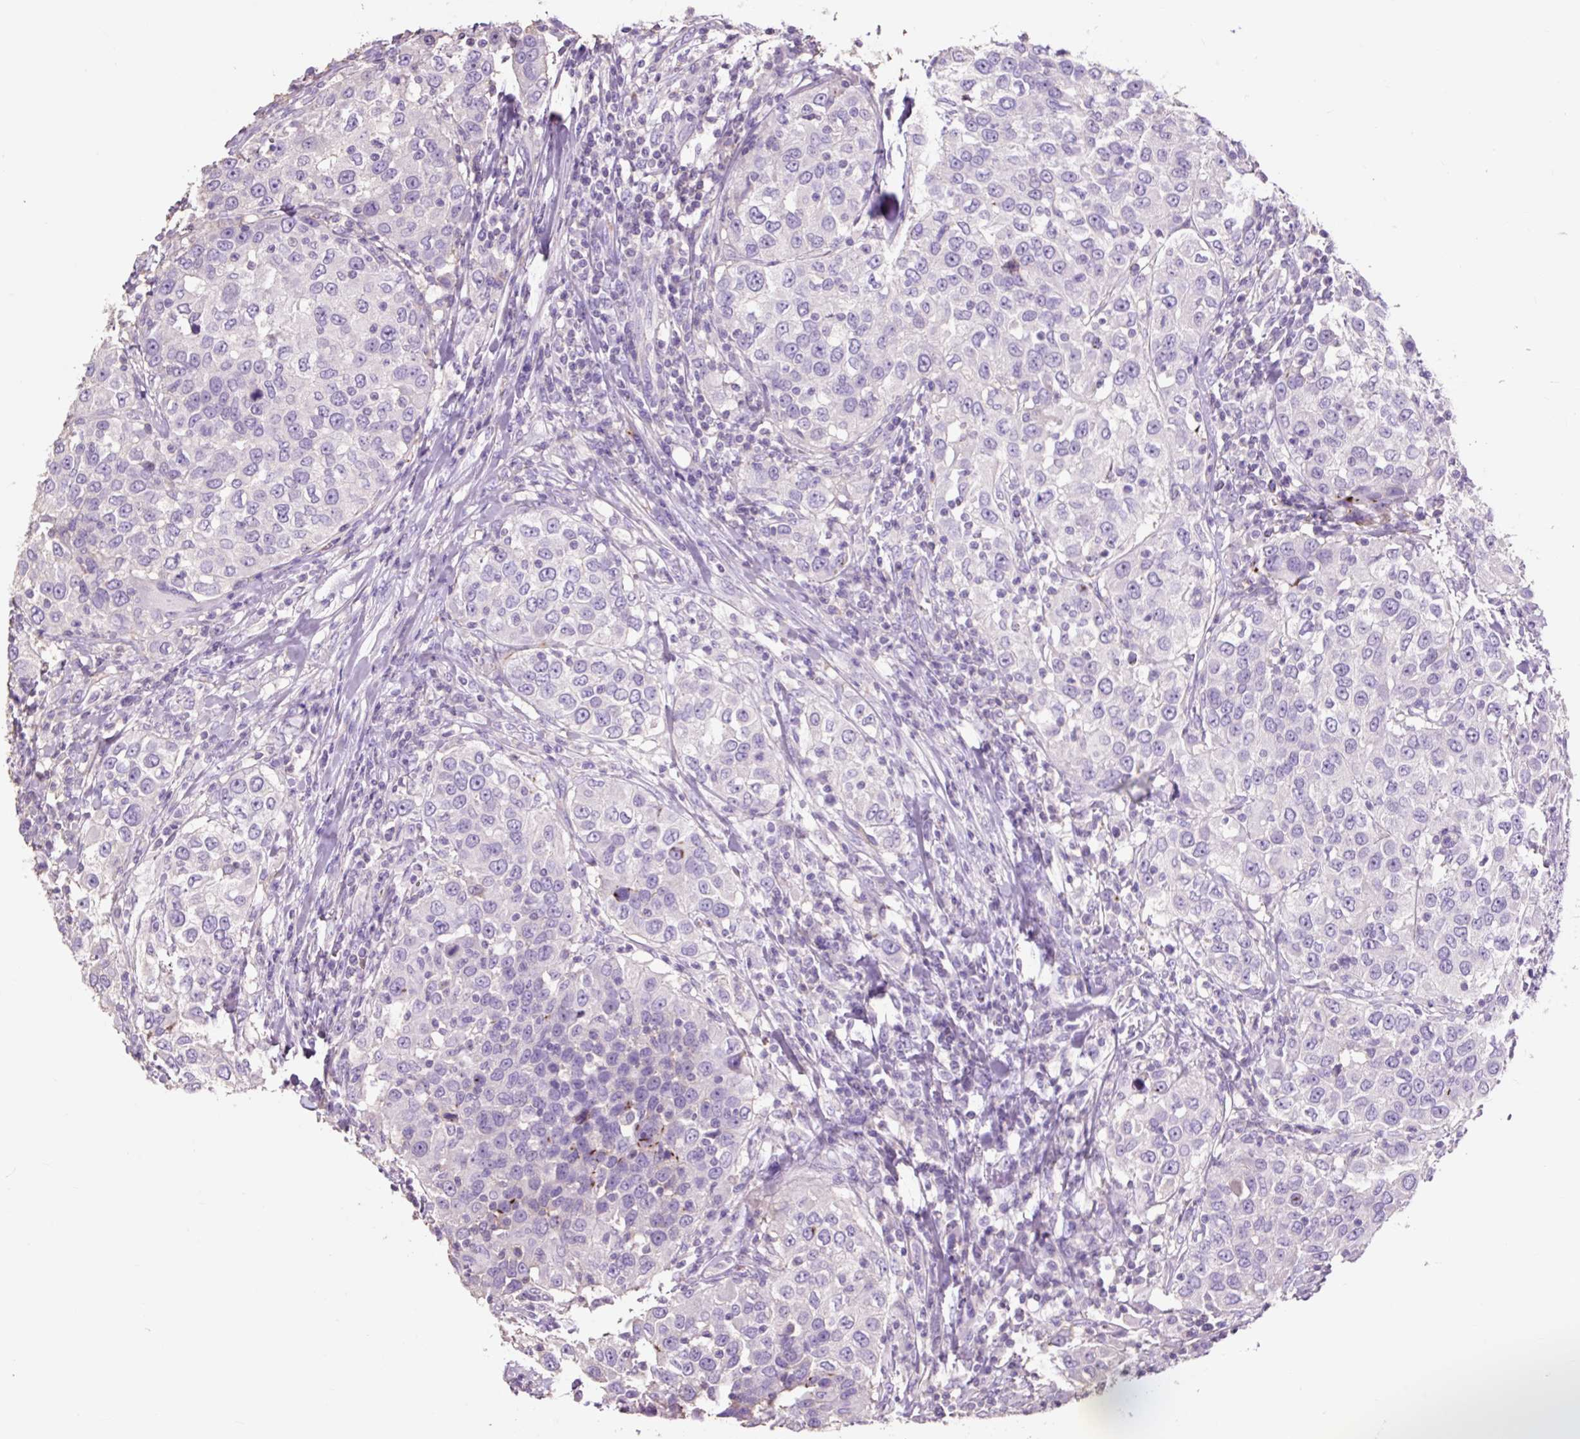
{"staining": {"intensity": "negative", "quantity": "none", "location": "none"}, "tissue": "urothelial cancer", "cell_type": "Tumor cells", "image_type": "cancer", "snomed": [{"axis": "morphology", "description": "Urothelial carcinoma, High grade"}, {"axis": "topography", "description": "Urinary bladder"}], "caption": "Tumor cells are negative for brown protein staining in urothelial cancer. The staining is performed using DAB (3,3'-diaminobenzidine) brown chromogen with nuclei counter-stained in using hematoxylin.", "gene": "OR10A7", "patient": {"sex": "female", "age": 80}}